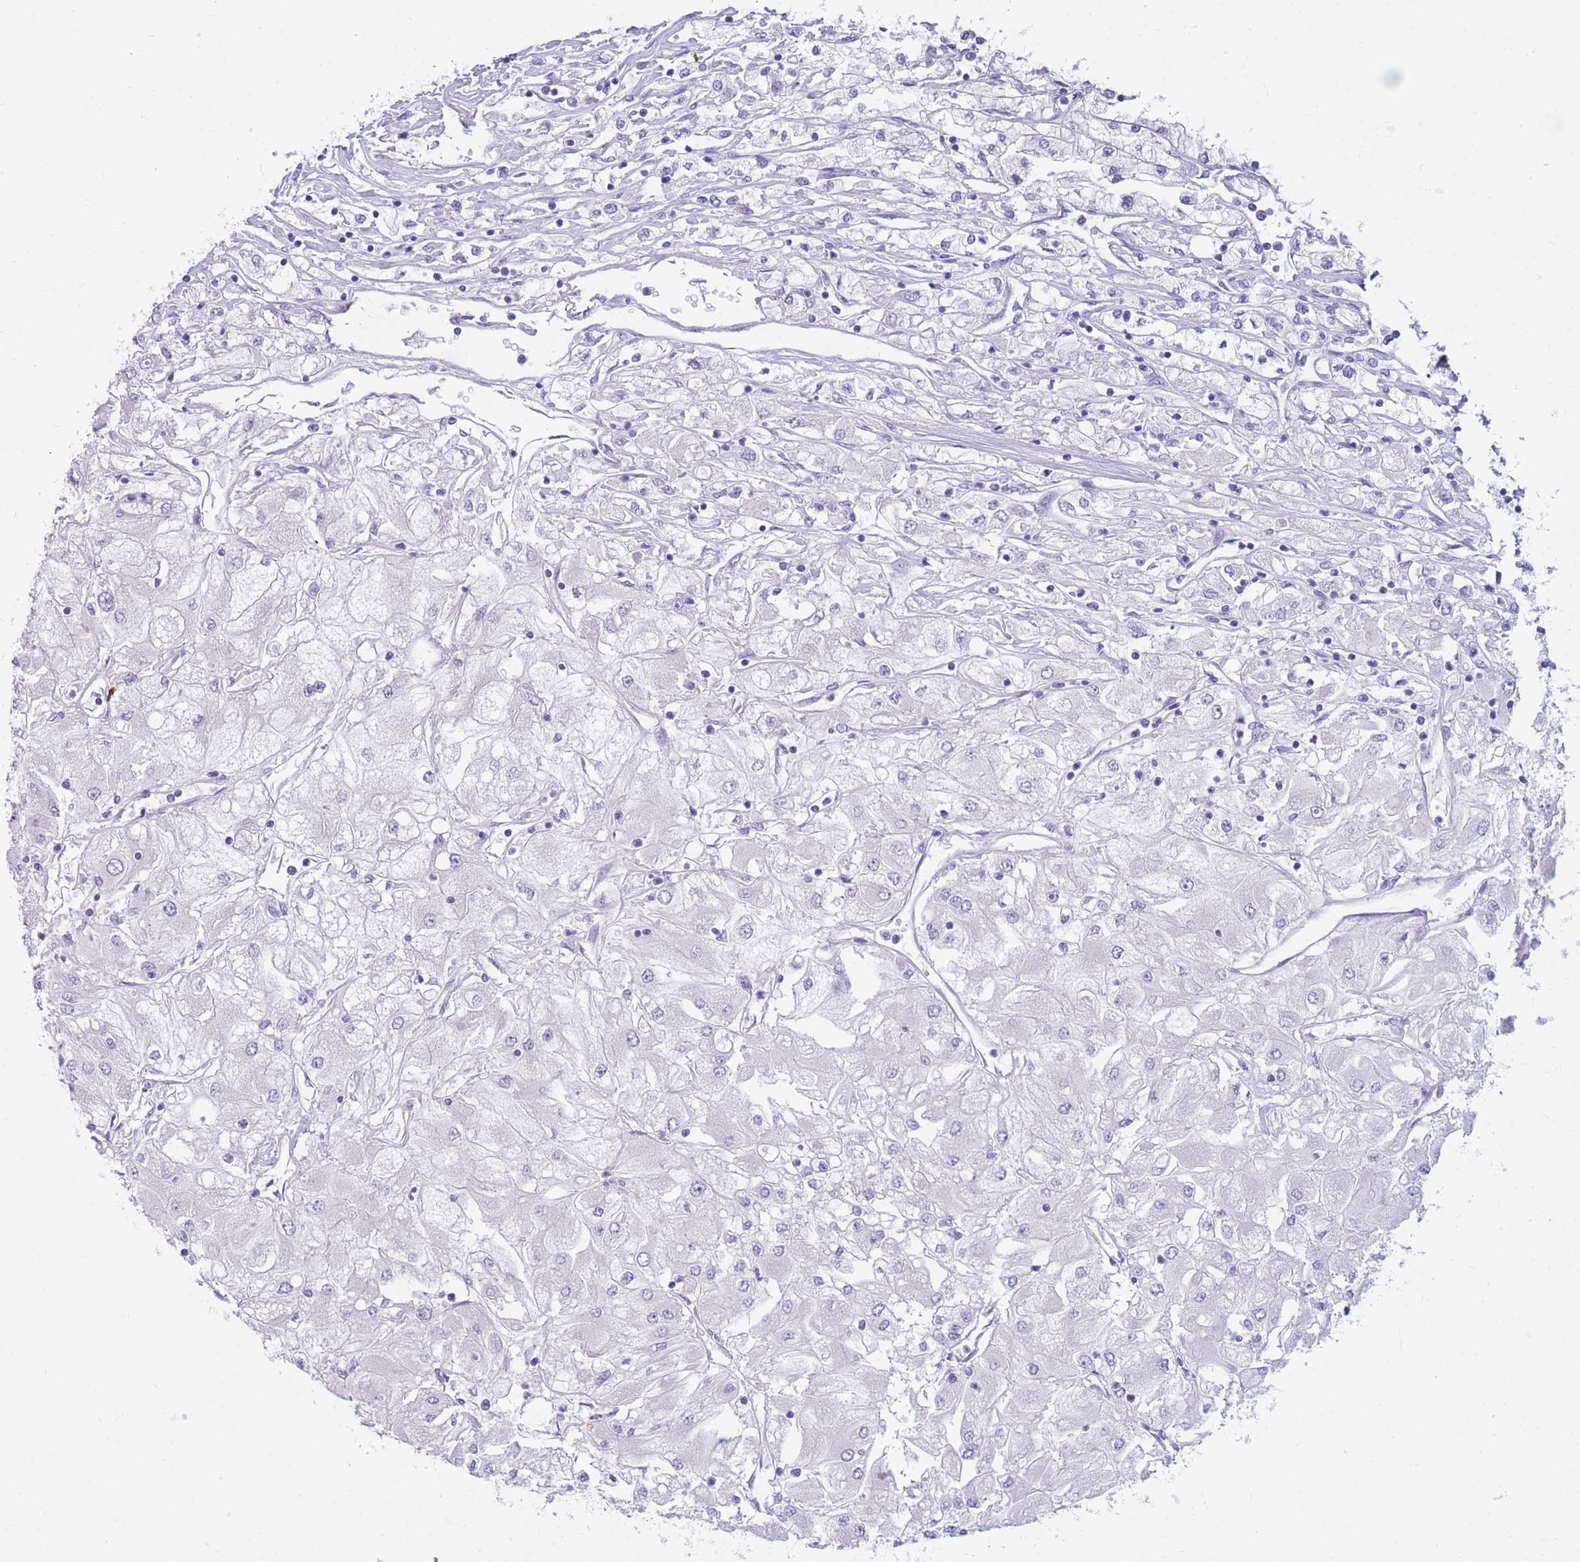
{"staining": {"intensity": "negative", "quantity": "none", "location": "none"}, "tissue": "renal cancer", "cell_type": "Tumor cells", "image_type": "cancer", "snomed": [{"axis": "morphology", "description": "Adenocarcinoma, NOS"}, {"axis": "topography", "description": "Kidney"}], "caption": "An immunohistochemistry micrograph of renal adenocarcinoma is shown. There is no staining in tumor cells of renal adenocarcinoma.", "gene": "TNFSF11", "patient": {"sex": "male", "age": 80}}